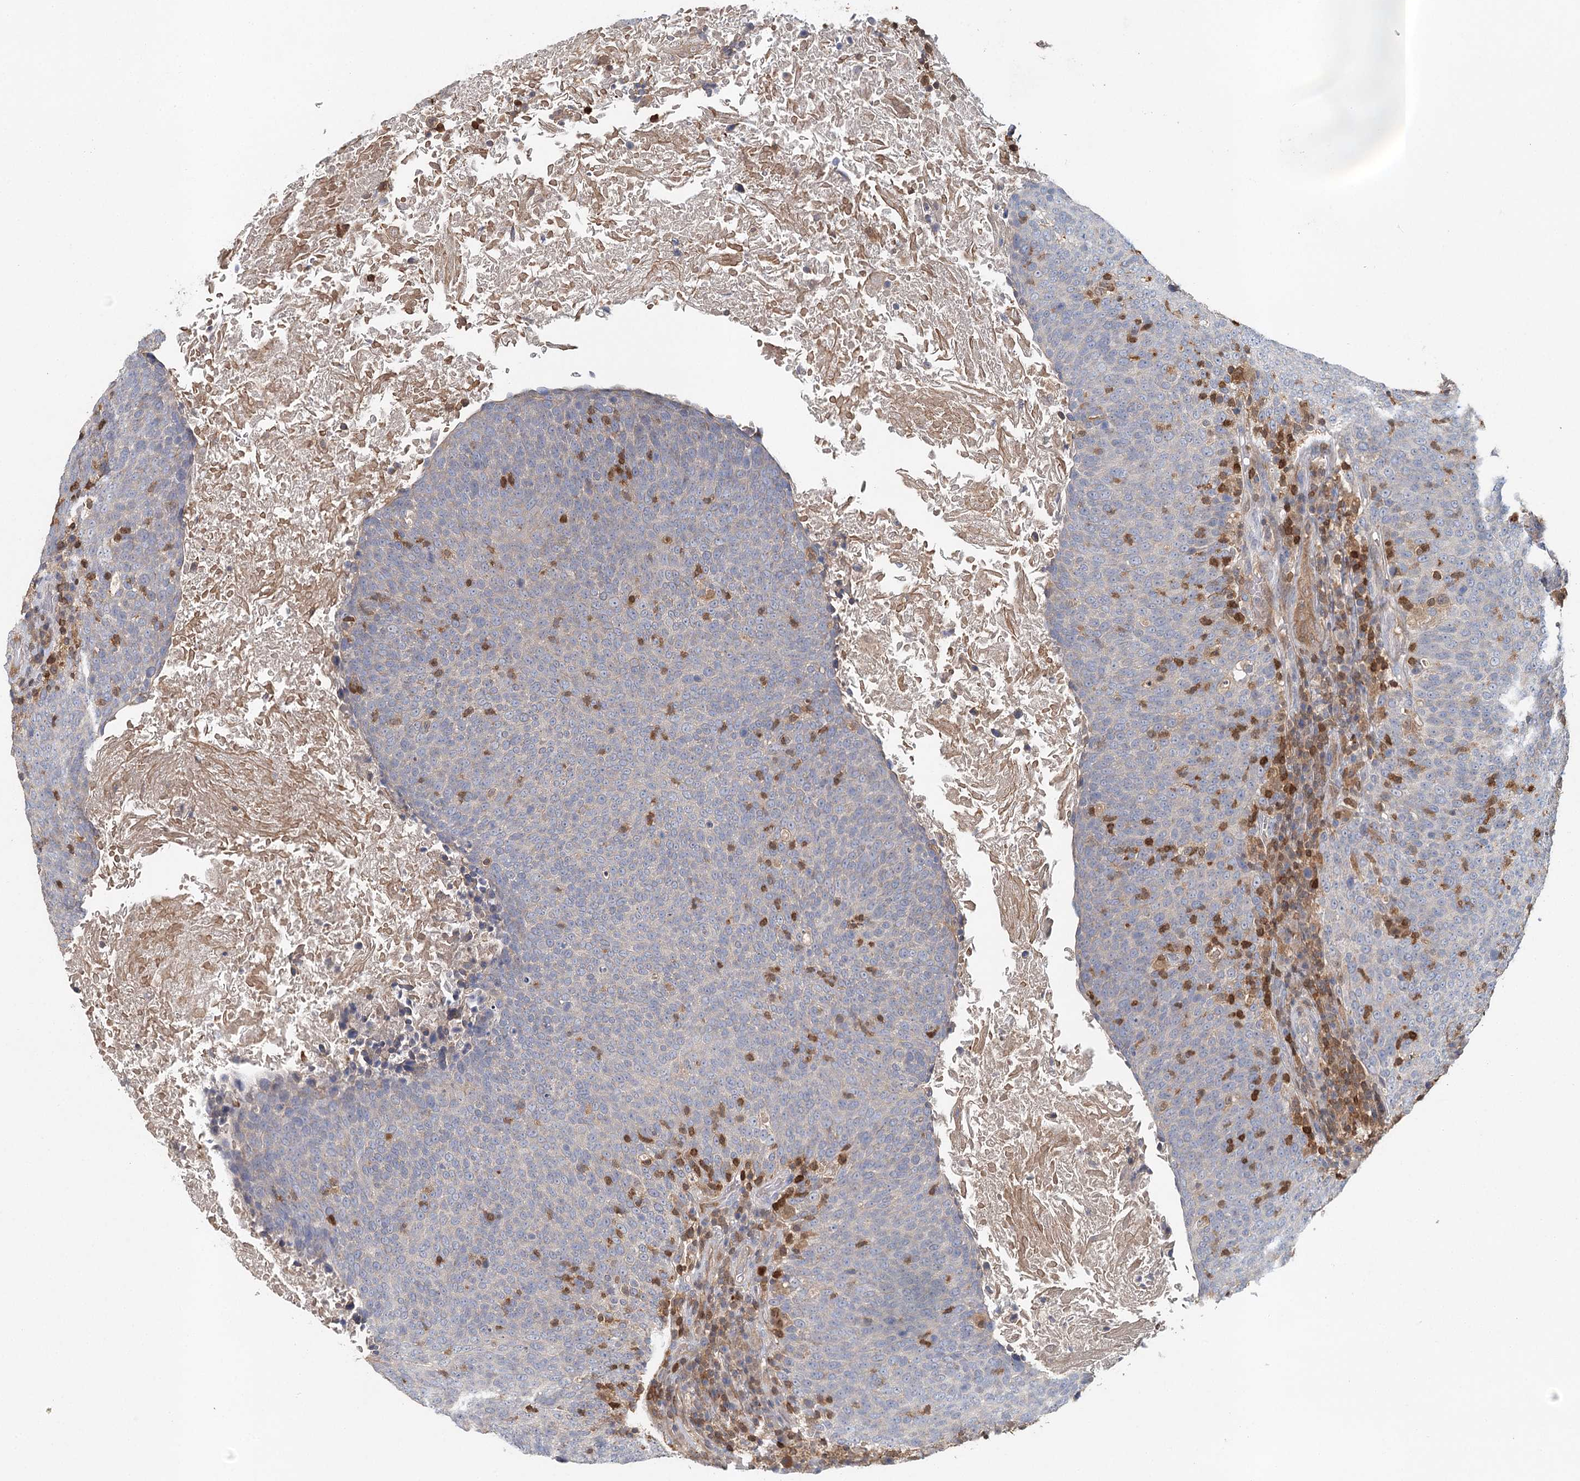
{"staining": {"intensity": "negative", "quantity": "none", "location": "none"}, "tissue": "head and neck cancer", "cell_type": "Tumor cells", "image_type": "cancer", "snomed": [{"axis": "morphology", "description": "Squamous cell carcinoma, NOS"}, {"axis": "morphology", "description": "Squamous cell carcinoma, metastatic, NOS"}, {"axis": "topography", "description": "Lymph node"}, {"axis": "topography", "description": "Head-Neck"}], "caption": "Metastatic squamous cell carcinoma (head and neck) stained for a protein using immunohistochemistry (IHC) reveals no positivity tumor cells.", "gene": "SLC41A2", "patient": {"sex": "male", "age": 62}}